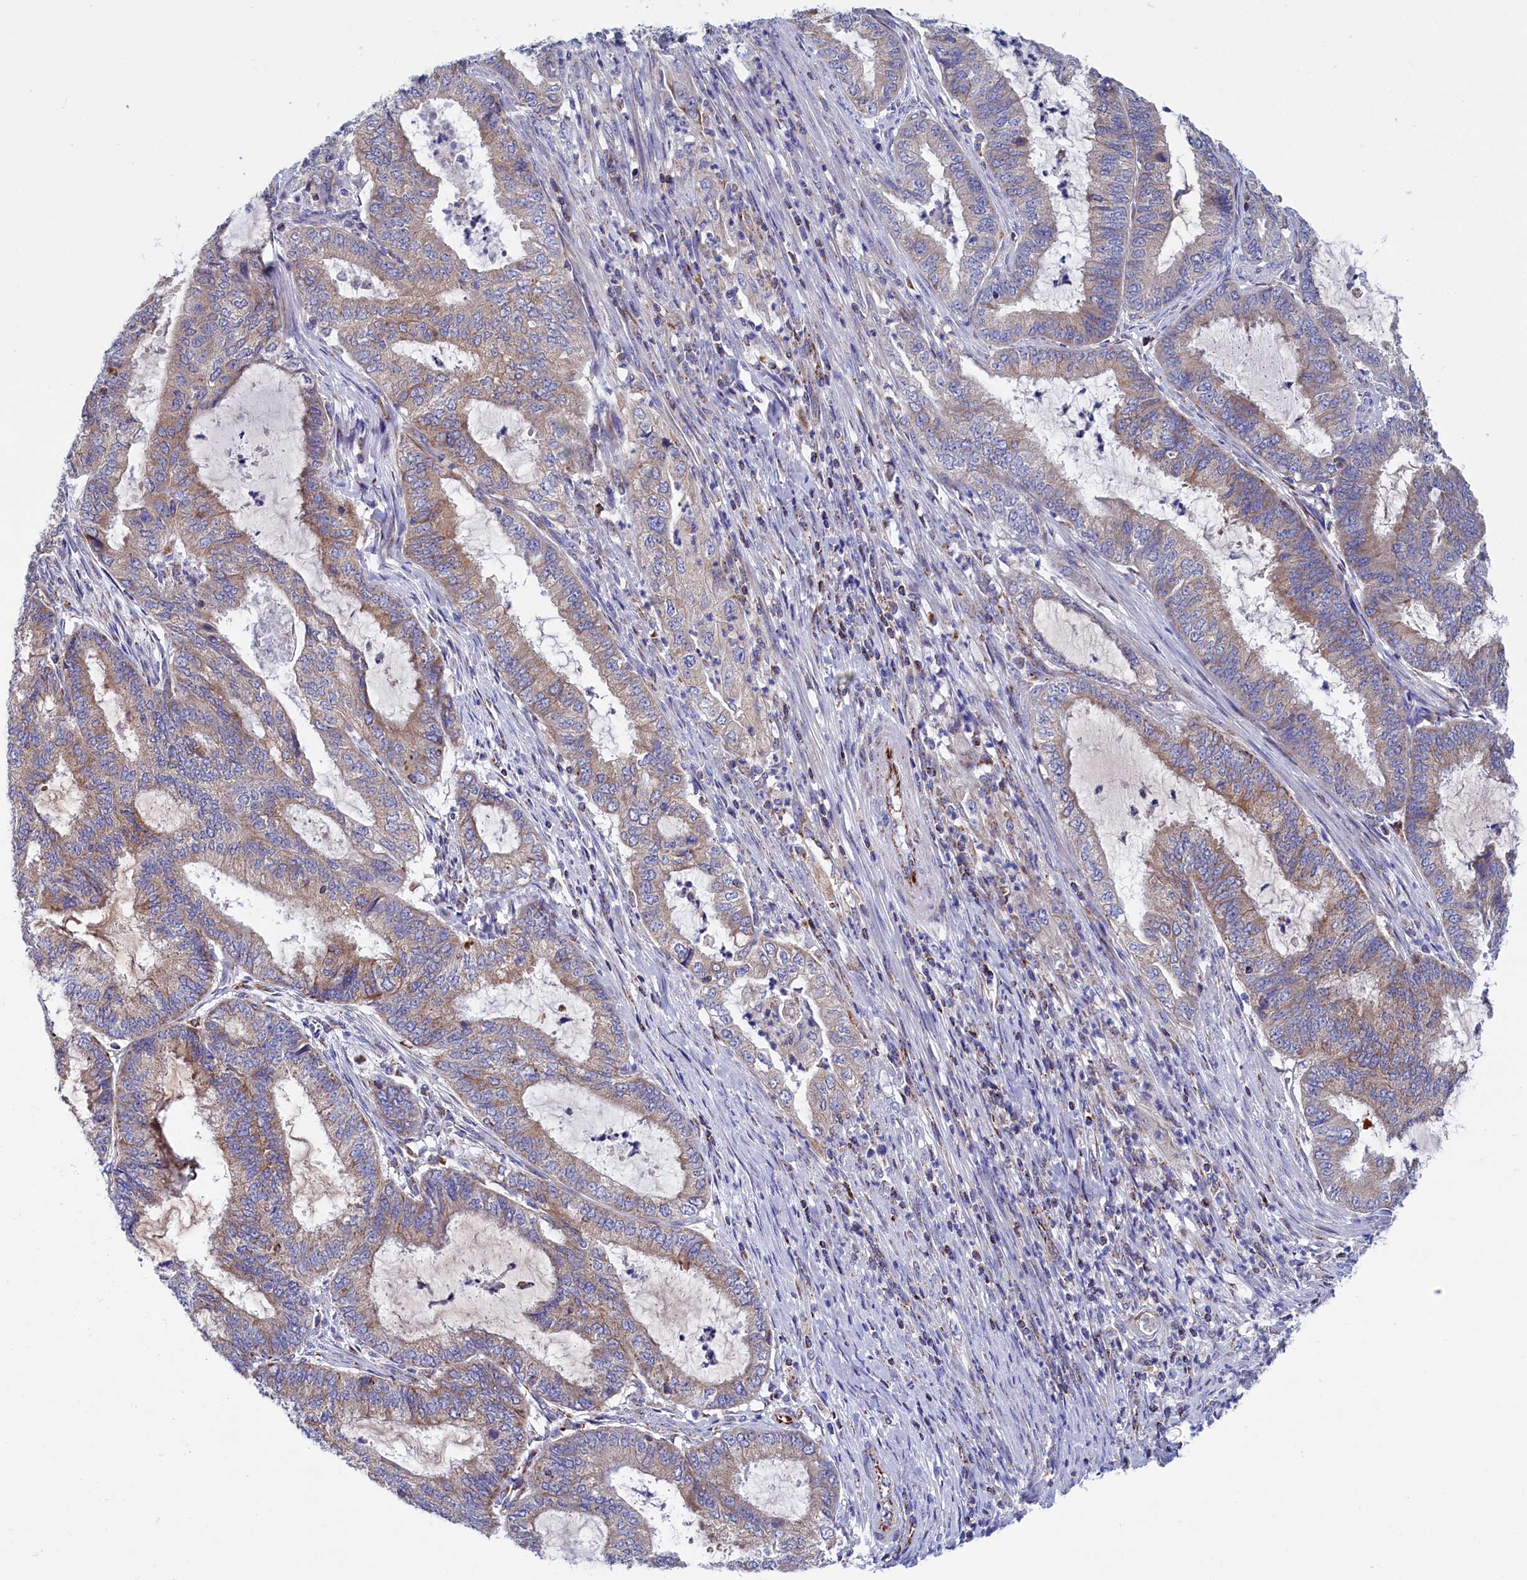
{"staining": {"intensity": "moderate", "quantity": "25%-75%", "location": "cytoplasmic/membranous"}, "tissue": "endometrial cancer", "cell_type": "Tumor cells", "image_type": "cancer", "snomed": [{"axis": "morphology", "description": "Adenocarcinoma, NOS"}, {"axis": "topography", "description": "Endometrium"}], "caption": "Brown immunohistochemical staining in human endometrial cancer (adenocarcinoma) shows moderate cytoplasmic/membranous expression in approximately 25%-75% of tumor cells.", "gene": "WDR83", "patient": {"sex": "female", "age": 51}}